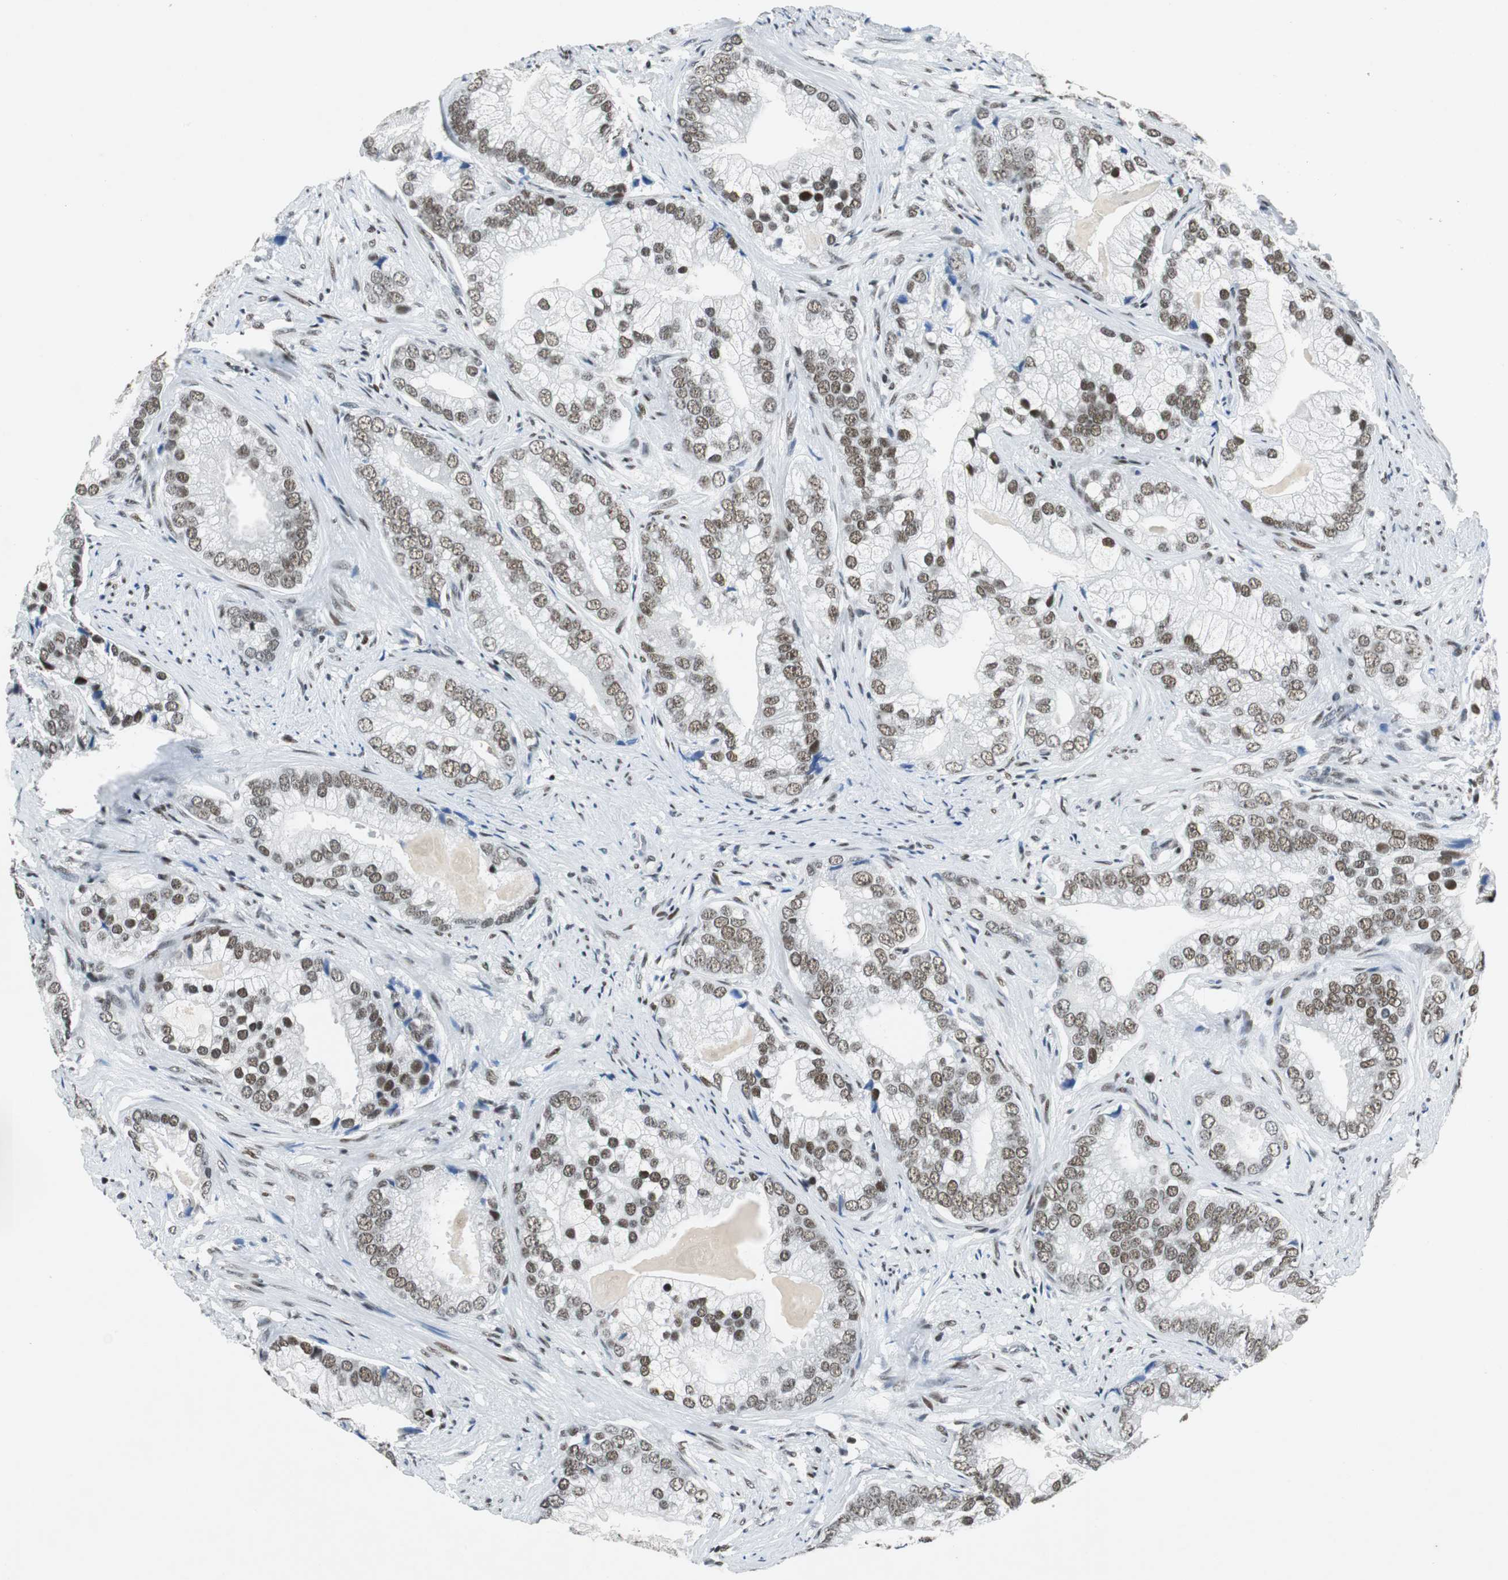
{"staining": {"intensity": "moderate", "quantity": ">75%", "location": "nuclear"}, "tissue": "prostate cancer", "cell_type": "Tumor cells", "image_type": "cancer", "snomed": [{"axis": "morphology", "description": "Adenocarcinoma, Low grade"}, {"axis": "topography", "description": "Prostate"}], "caption": "Approximately >75% of tumor cells in human prostate cancer (adenocarcinoma (low-grade)) display moderate nuclear protein positivity as visualized by brown immunohistochemical staining.", "gene": "HDAC3", "patient": {"sex": "male", "age": 71}}